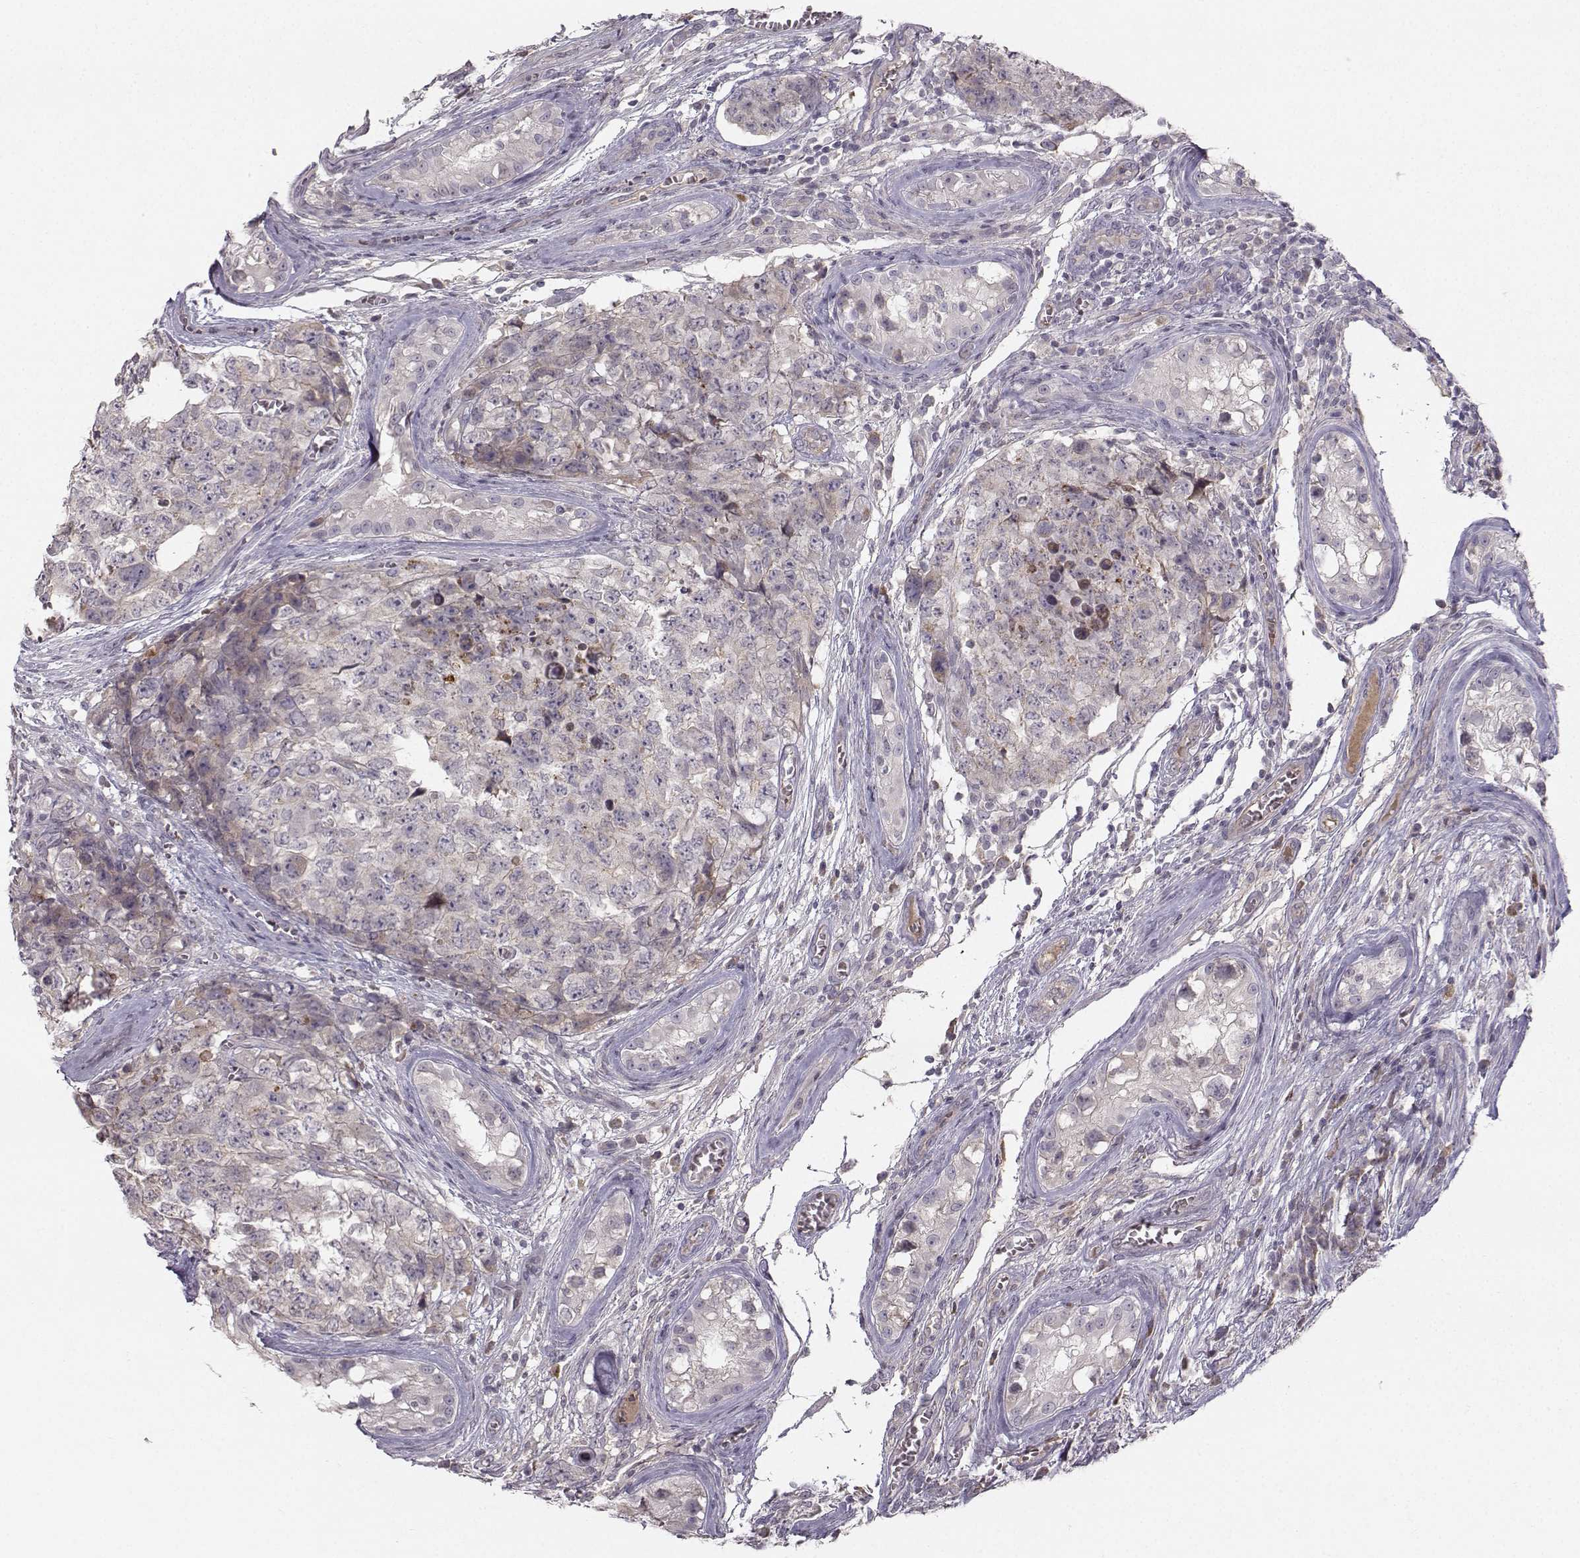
{"staining": {"intensity": "negative", "quantity": "none", "location": "none"}, "tissue": "testis cancer", "cell_type": "Tumor cells", "image_type": "cancer", "snomed": [{"axis": "morphology", "description": "Carcinoma, Embryonal, NOS"}, {"axis": "topography", "description": "Testis"}], "caption": "An immunohistochemistry (IHC) image of testis embryonal carcinoma is shown. There is no staining in tumor cells of testis embryonal carcinoma.", "gene": "OPRD1", "patient": {"sex": "male", "age": 23}}